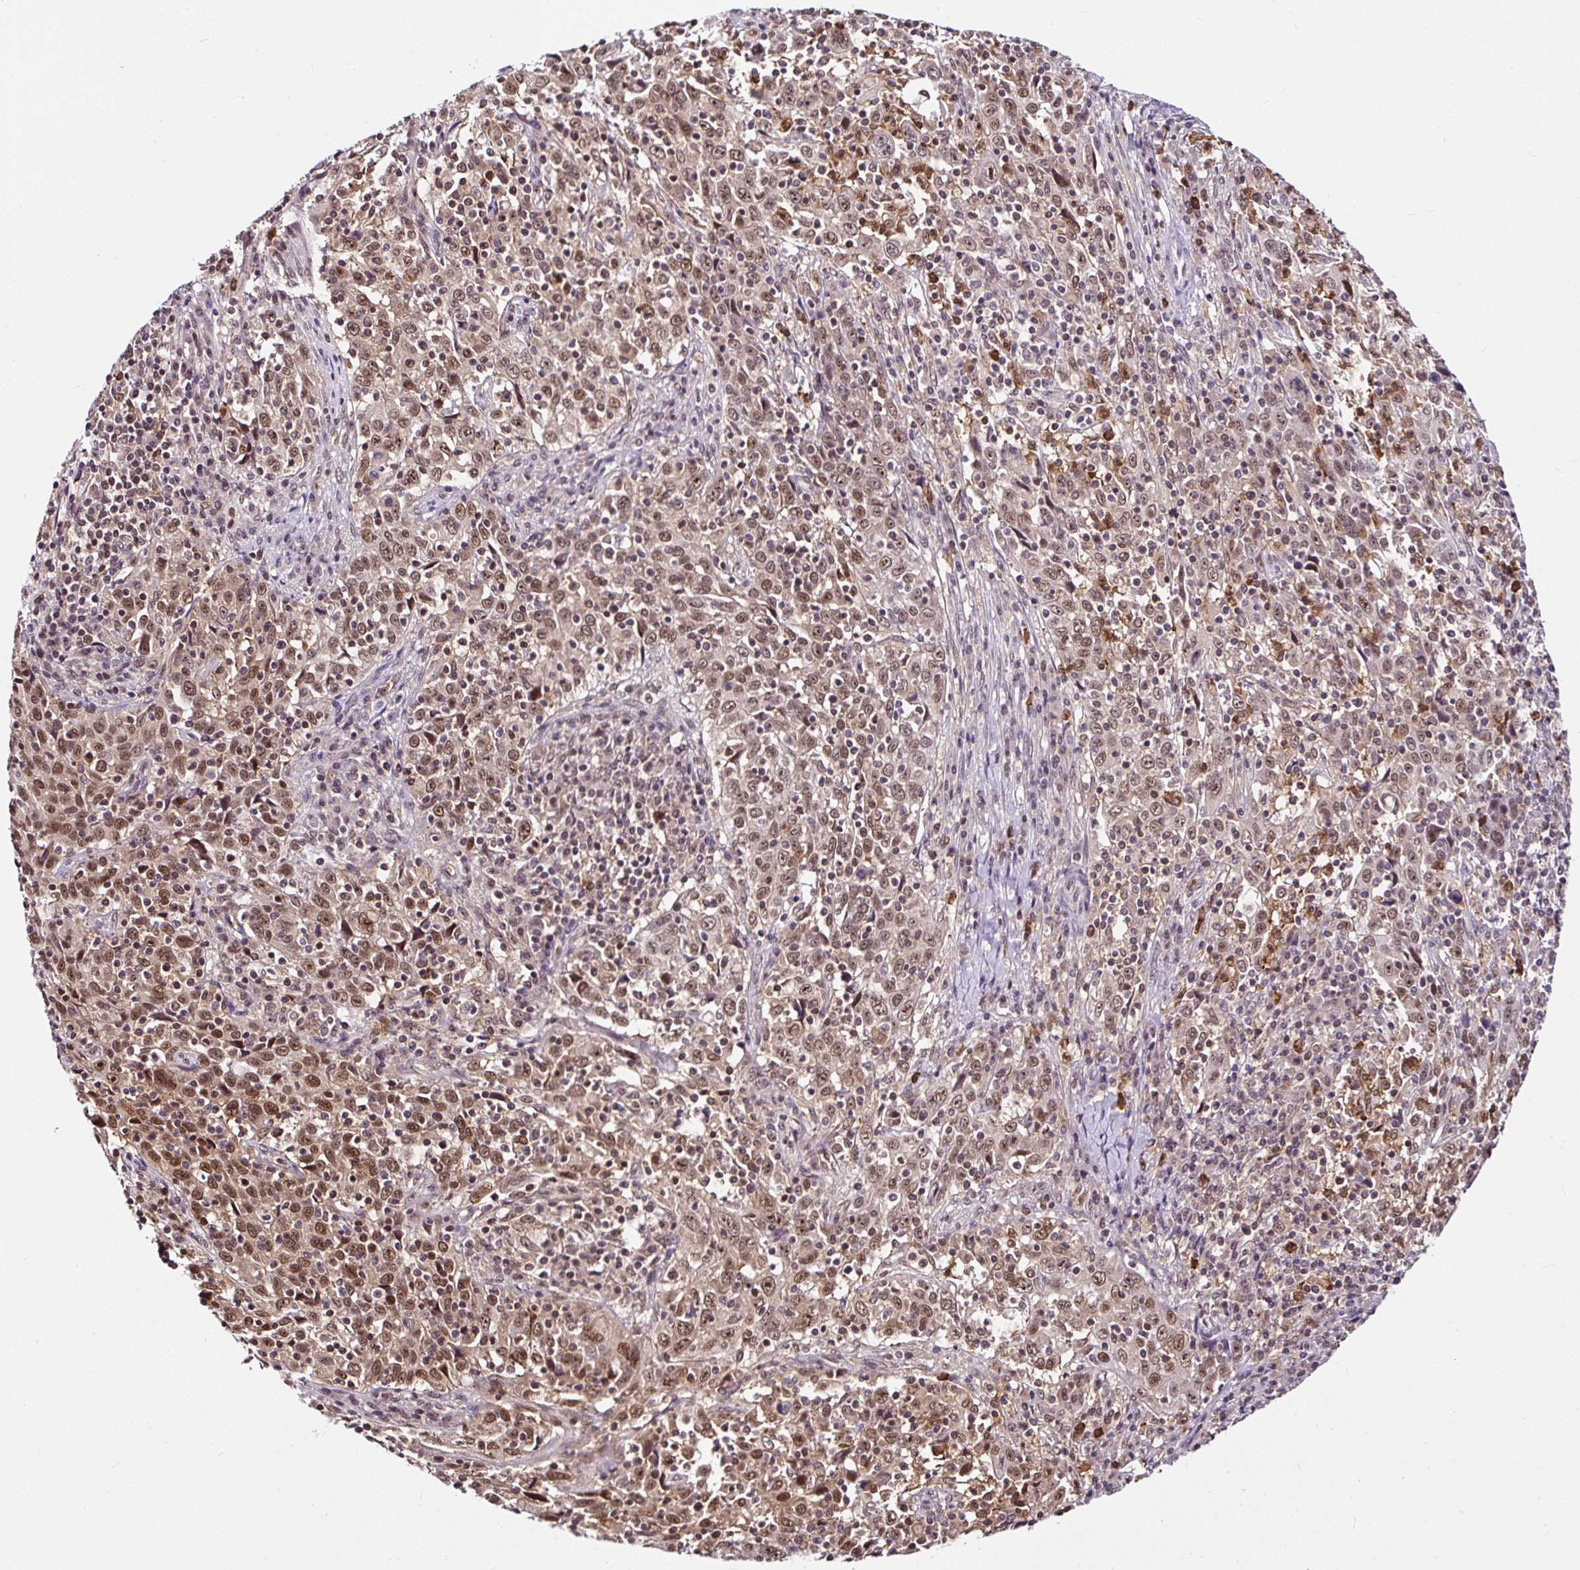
{"staining": {"intensity": "moderate", "quantity": ">75%", "location": "nuclear"}, "tissue": "cervical cancer", "cell_type": "Tumor cells", "image_type": "cancer", "snomed": [{"axis": "morphology", "description": "Squamous cell carcinoma, NOS"}, {"axis": "topography", "description": "Cervix"}], "caption": "Protein staining demonstrates moderate nuclear positivity in approximately >75% of tumor cells in squamous cell carcinoma (cervical).", "gene": "PIN4", "patient": {"sex": "female", "age": 46}}